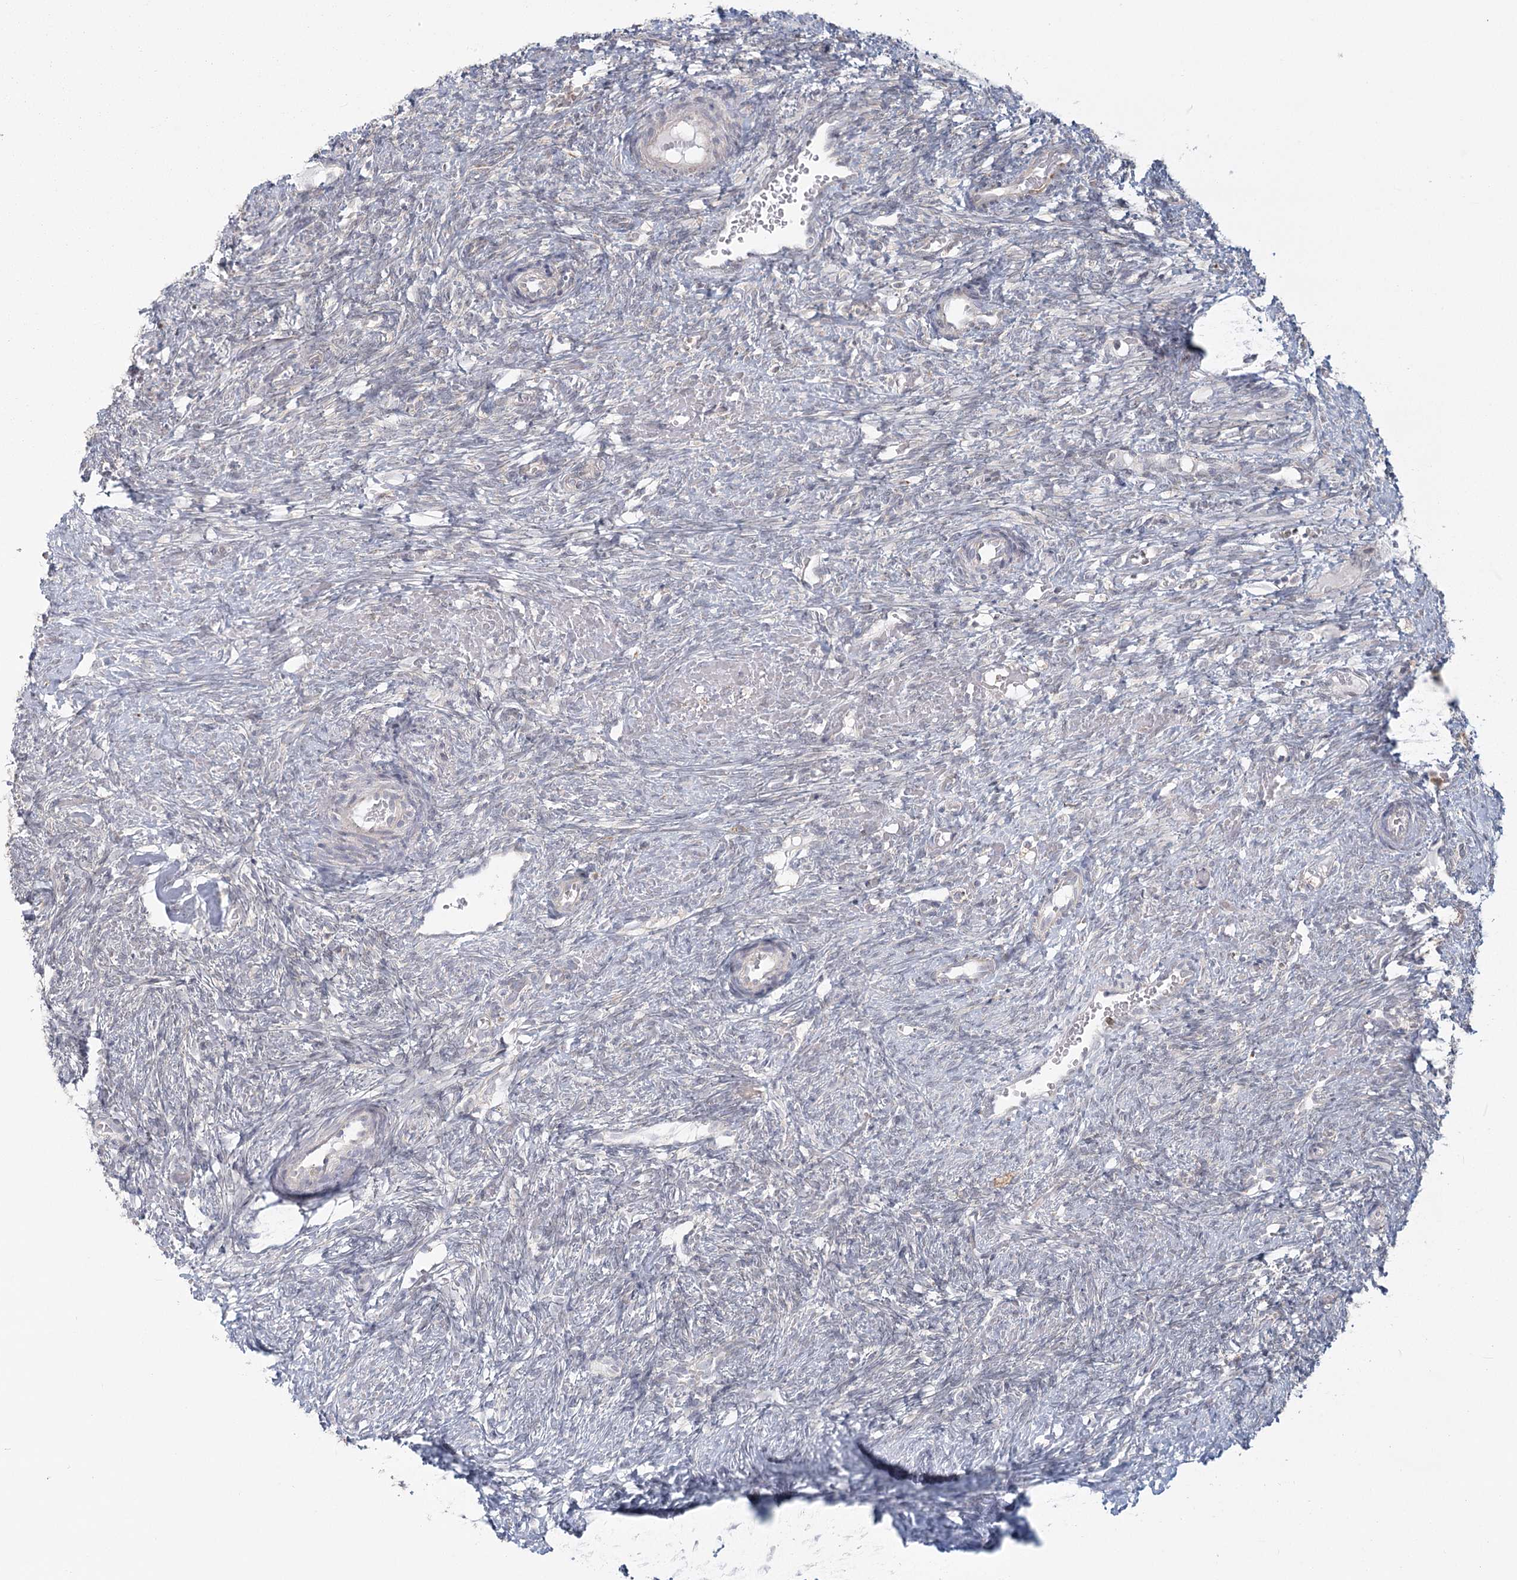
{"staining": {"intensity": "strong", "quantity": ">75%", "location": "cytoplasmic/membranous"}, "tissue": "ovary", "cell_type": "Follicle cells", "image_type": "normal", "snomed": [{"axis": "morphology", "description": "Normal tissue, NOS"}, {"axis": "topography", "description": "Ovary"}], "caption": "Immunohistochemistry (IHC) (DAB (3,3'-diaminobenzidine)) staining of normal ovary demonstrates strong cytoplasmic/membranous protein staining in about >75% of follicle cells.", "gene": "LACTB", "patient": {"sex": "female", "age": 41}}